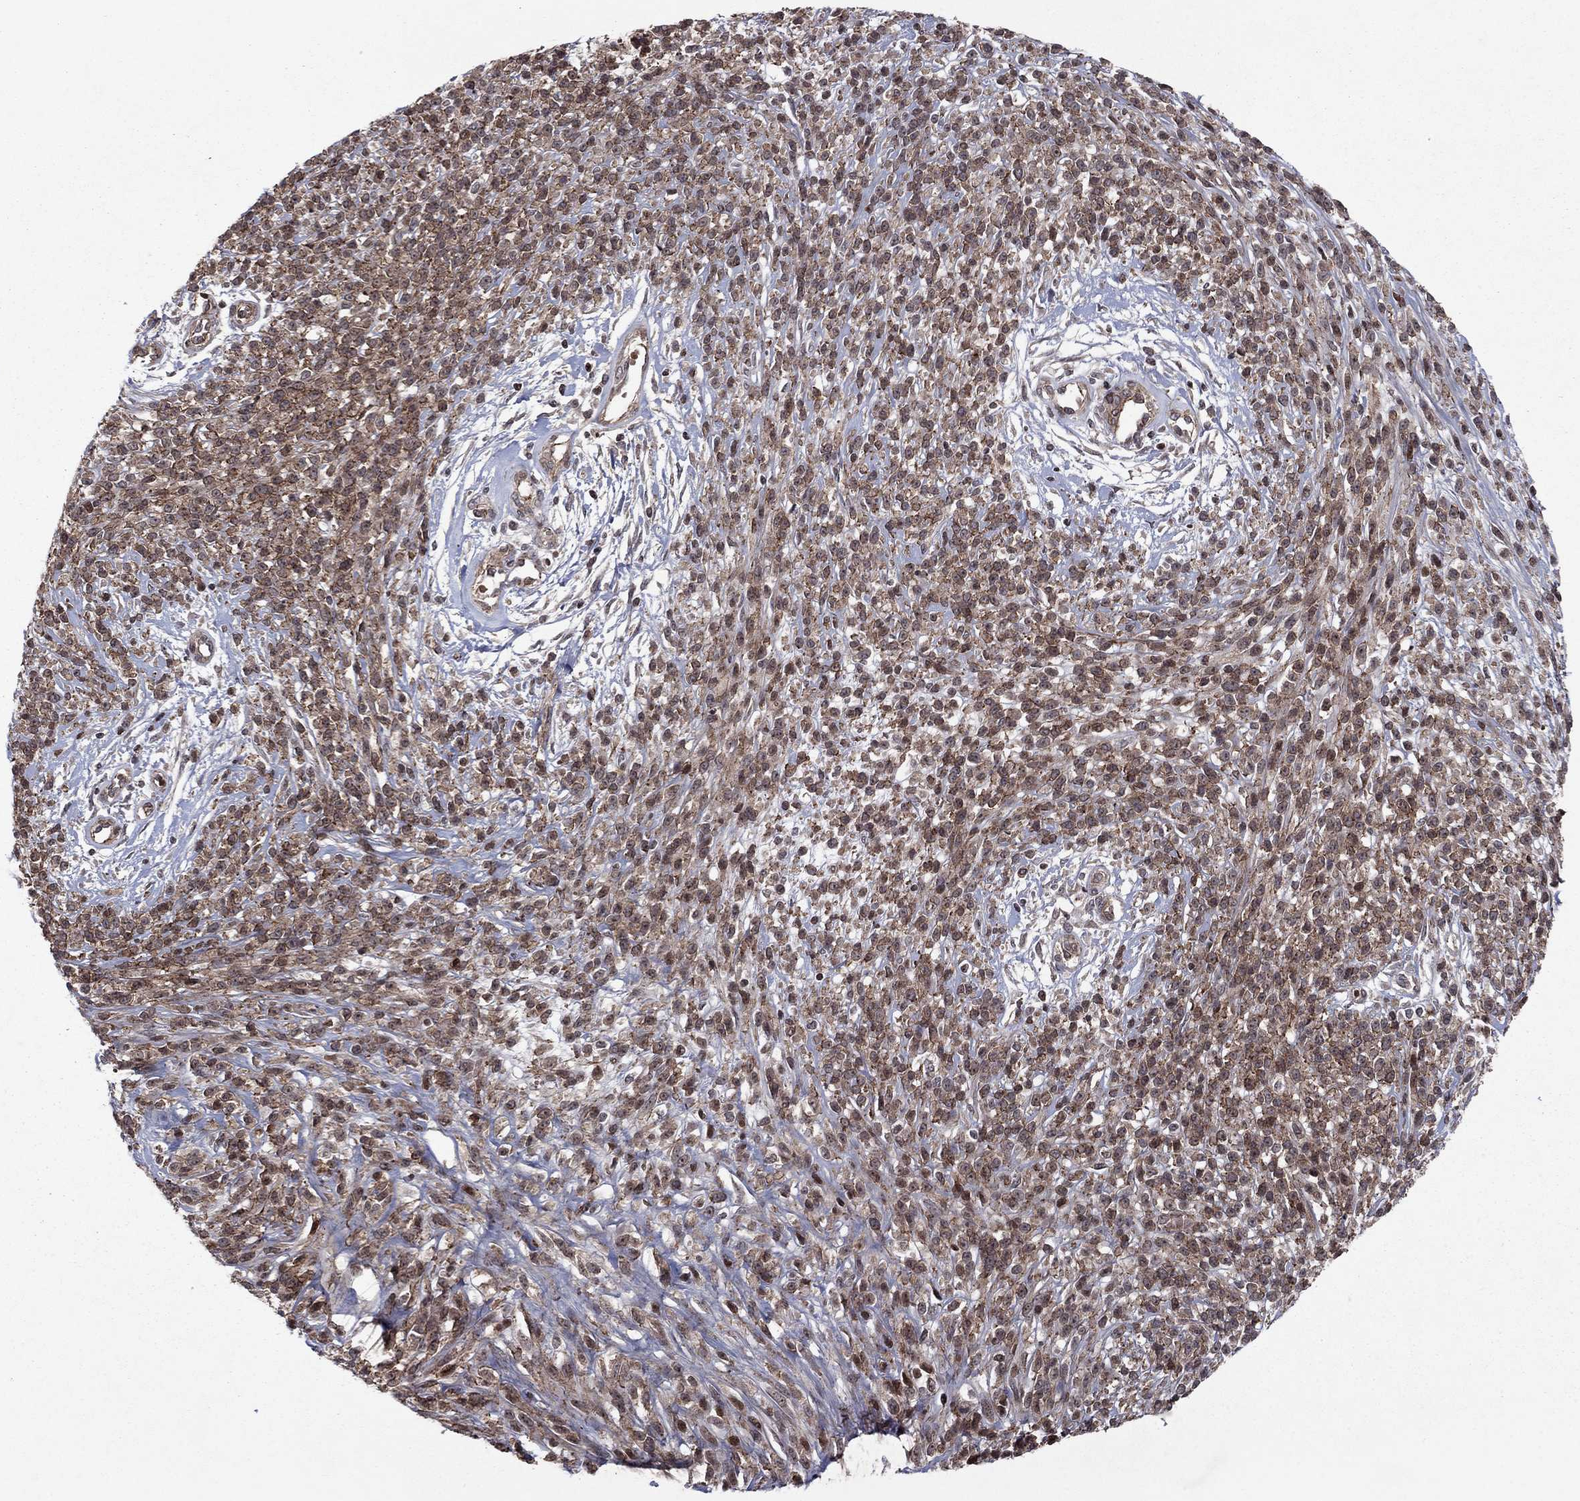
{"staining": {"intensity": "moderate", "quantity": "25%-75%", "location": "cytoplasmic/membranous"}, "tissue": "melanoma", "cell_type": "Tumor cells", "image_type": "cancer", "snomed": [{"axis": "morphology", "description": "Malignant melanoma, NOS"}, {"axis": "topography", "description": "Skin"}, {"axis": "topography", "description": "Skin of trunk"}], "caption": "Immunohistochemical staining of melanoma reveals medium levels of moderate cytoplasmic/membranous positivity in about 25%-75% of tumor cells. Using DAB (3,3'-diaminobenzidine) (brown) and hematoxylin (blue) stains, captured at high magnification using brightfield microscopy.", "gene": "SORBS1", "patient": {"sex": "male", "age": 74}}